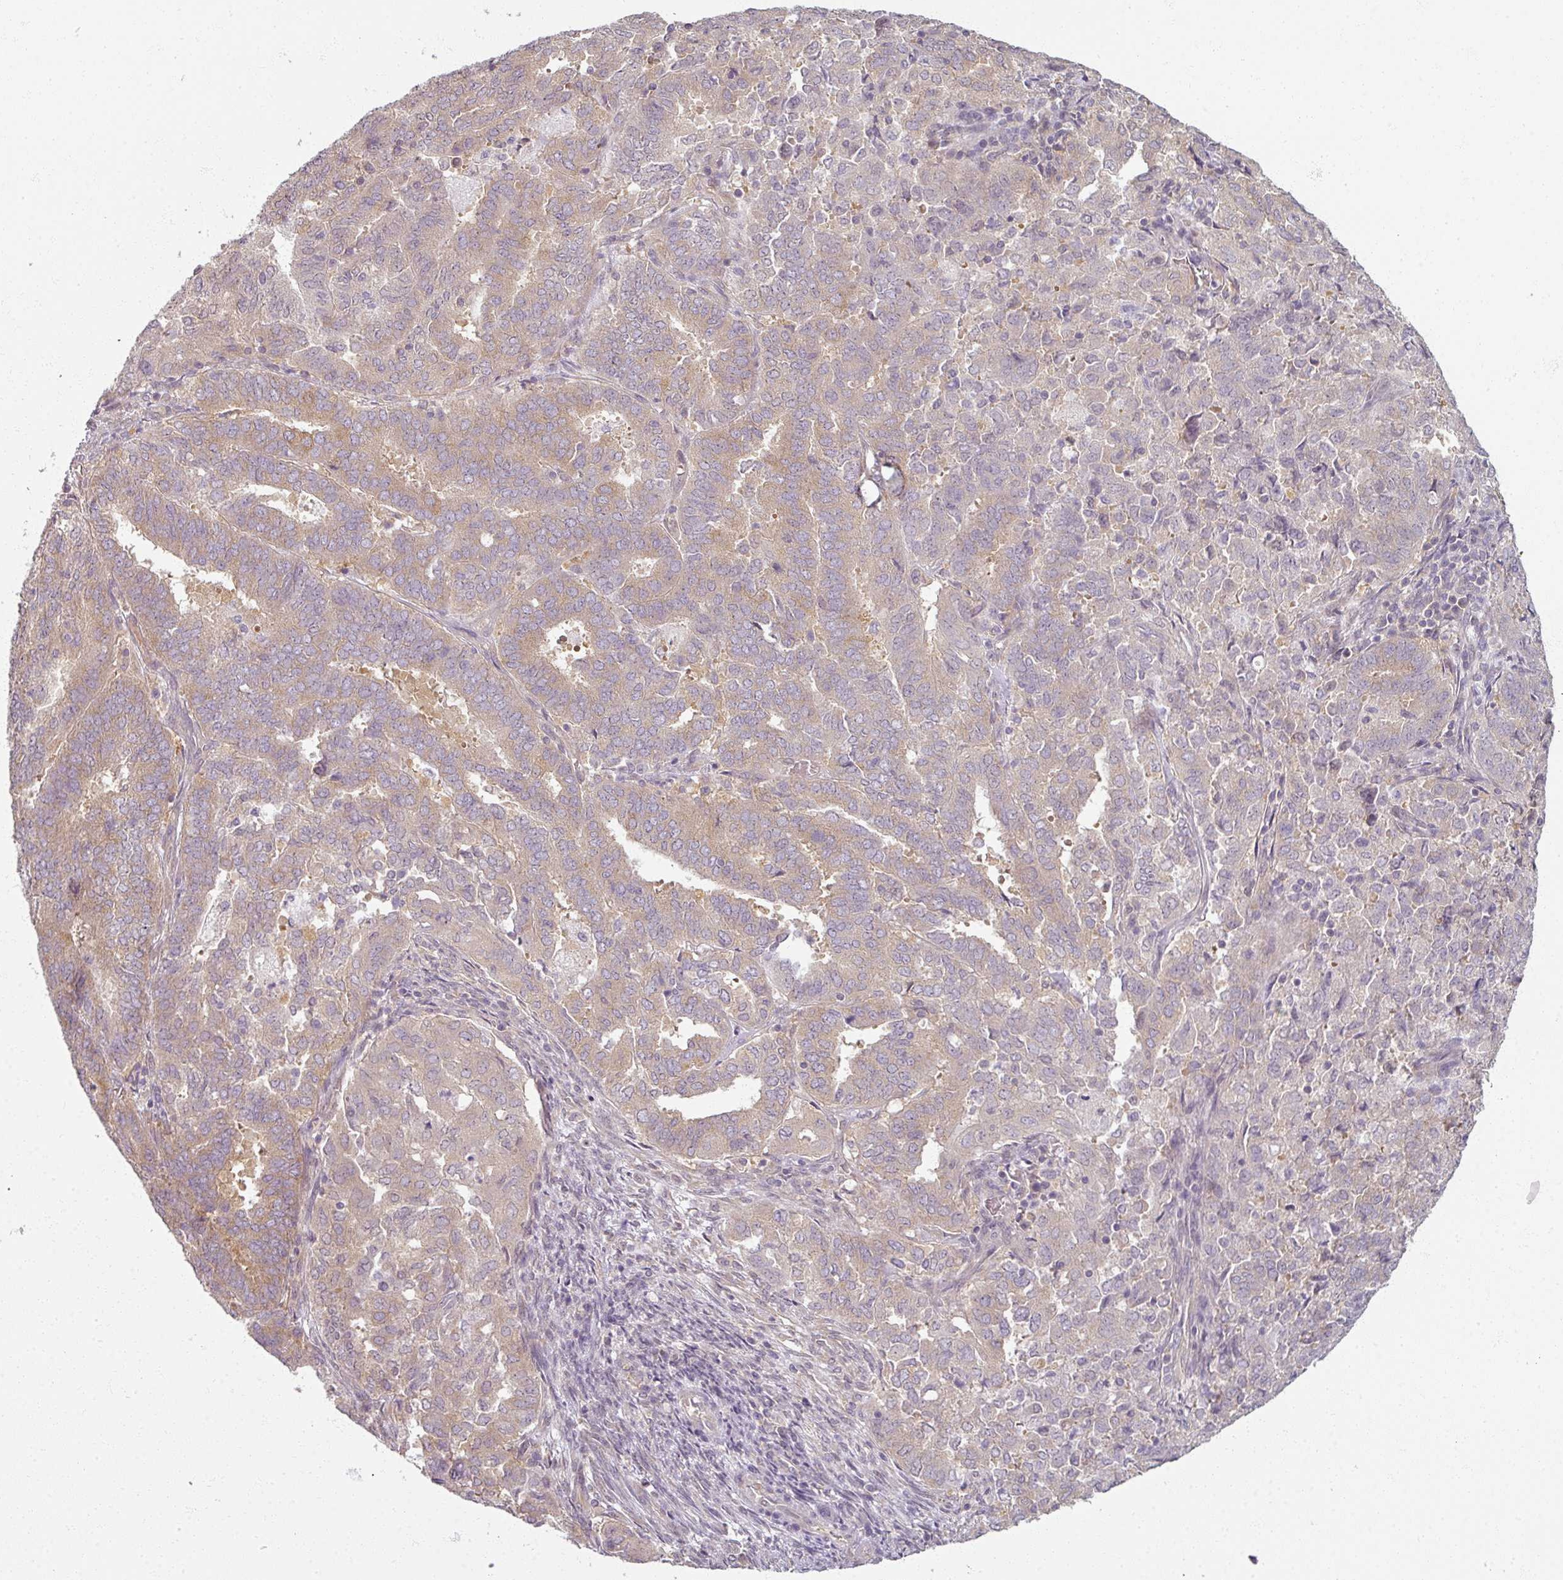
{"staining": {"intensity": "moderate", "quantity": "<25%", "location": "cytoplasmic/membranous"}, "tissue": "endometrial cancer", "cell_type": "Tumor cells", "image_type": "cancer", "snomed": [{"axis": "morphology", "description": "Adenocarcinoma, NOS"}, {"axis": "topography", "description": "Endometrium"}], "caption": "Endometrial adenocarcinoma stained for a protein (brown) demonstrates moderate cytoplasmic/membranous positive positivity in about <25% of tumor cells.", "gene": "AGPAT4", "patient": {"sex": "female", "age": 72}}